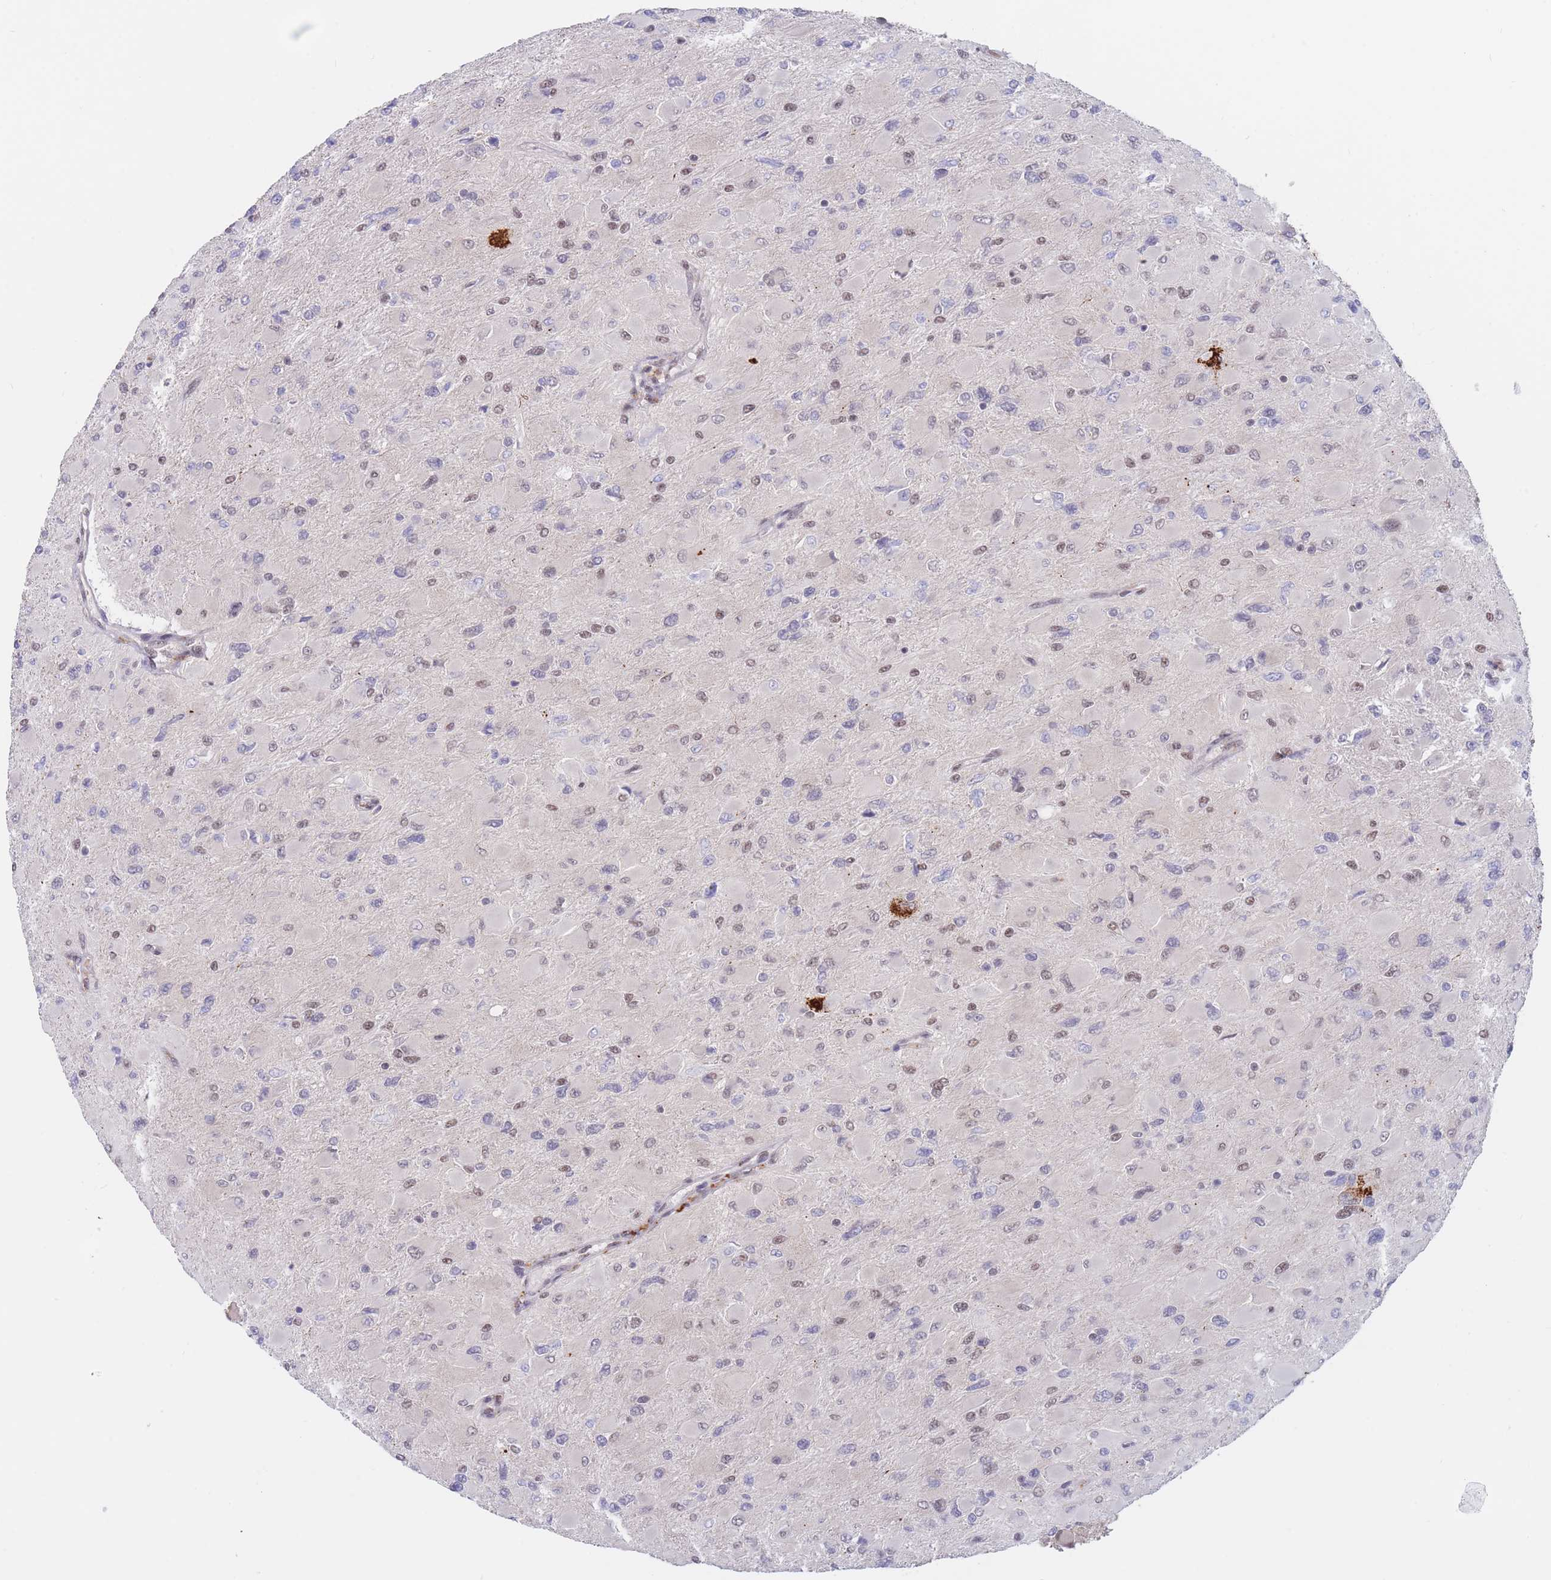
{"staining": {"intensity": "weak", "quantity": "<25%", "location": "nuclear"}, "tissue": "glioma", "cell_type": "Tumor cells", "image_type": "cancer", "snomed": [{"axis": "morphology", "description": "Glioma, malignant, High grade"}, {"axis": "topography", "description": "Cerebral cortex"}], "caption": "The image displays no significant positivity in tumor cells of glioma. (DAB (3,3'-diaminobenzidine) immunohistochemistry, high magnification).", "gene": "SMAD9", "patient": {"sex": "female", "age": 36}}